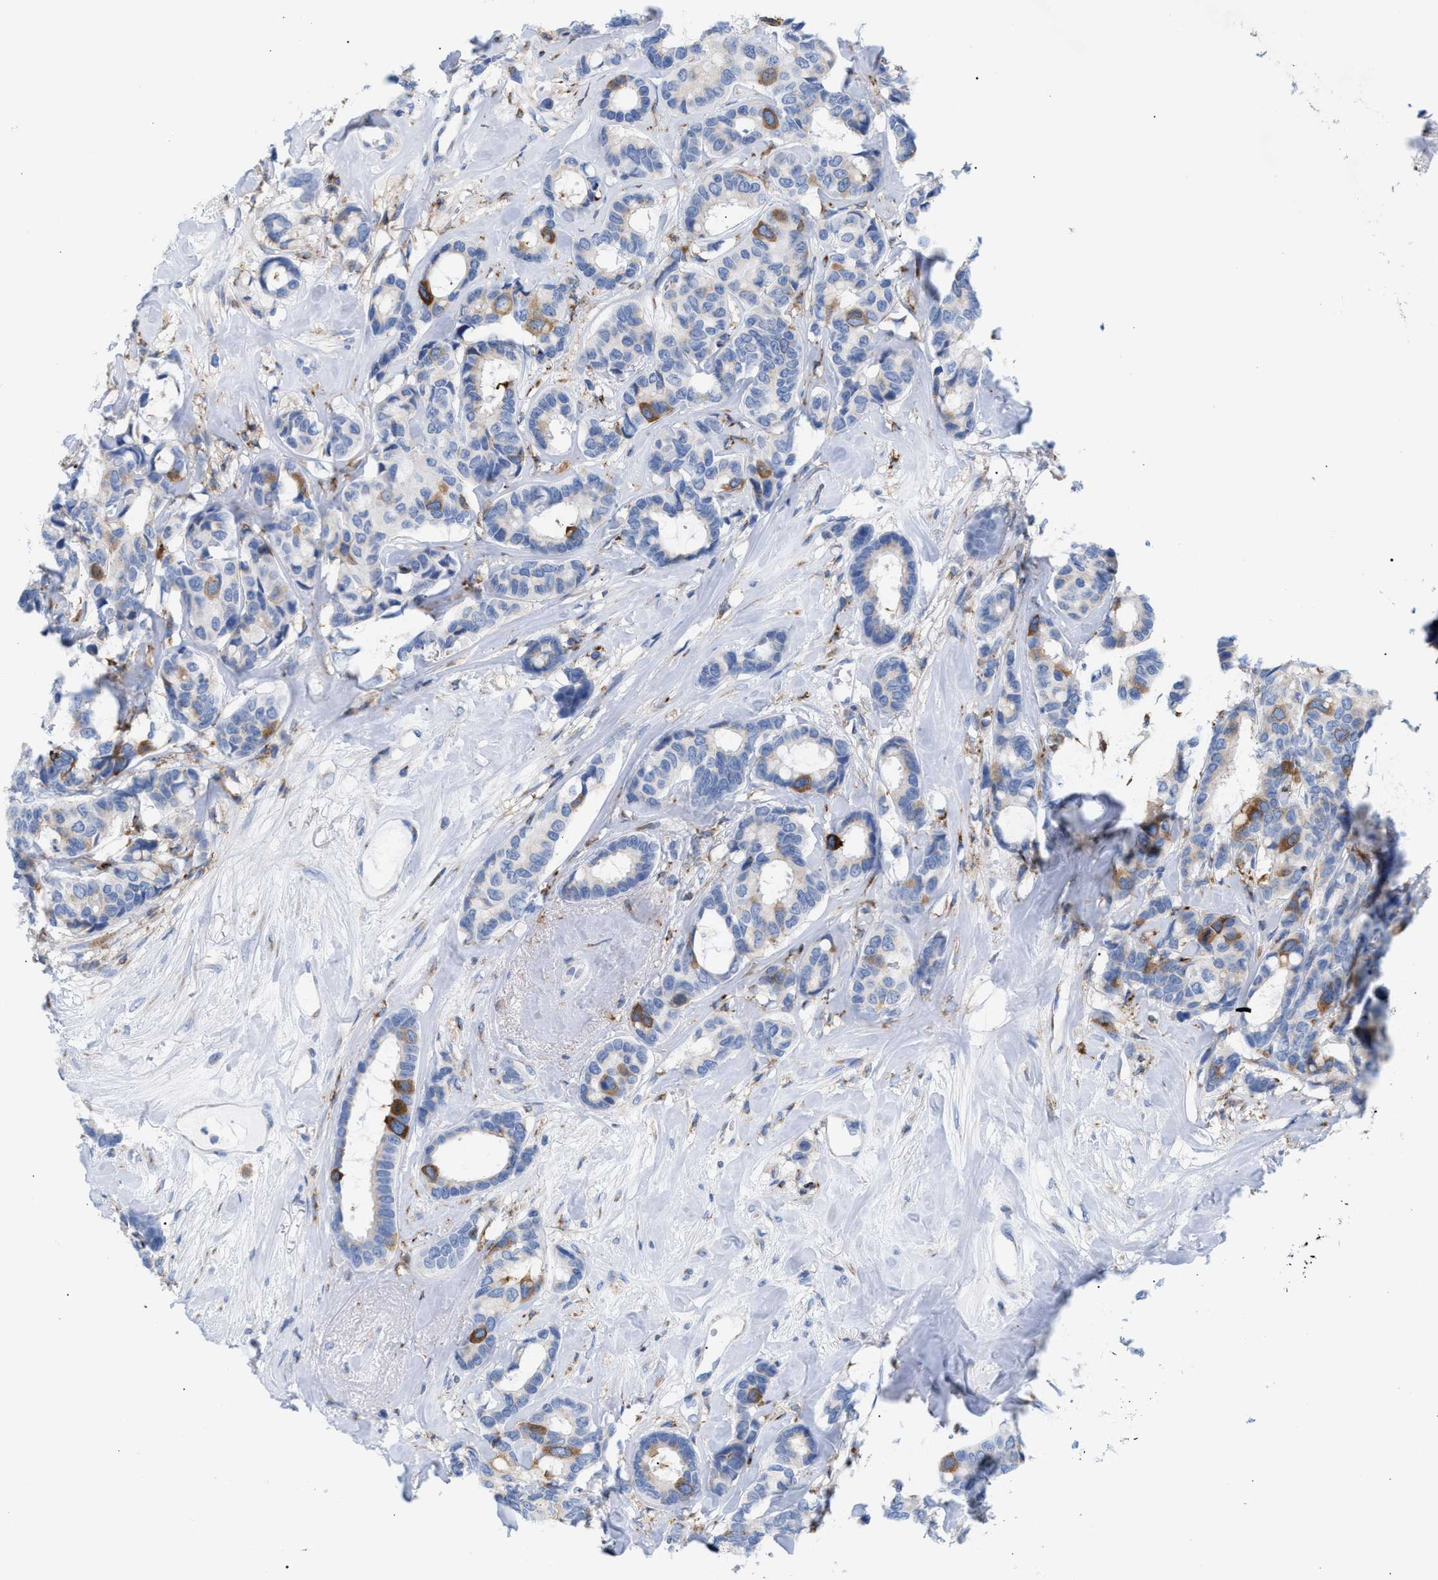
{"staining": {"intensity": "moderate", "quantity": "<25%", "location": "cytoplasmic/membranous"}, "tissue": "breast cancer", "cell_type": "Tumor cells", "image_type": "cancer", "snomed": [{"axis": "morphology", "description": "Duct carcinoma"}, {"axis": "topography", "description": "Breast"}], "caption": "IHC photomicrograph of neoplastic tissue: breast cancer (infiltrating ductal carcinoma) stained using IHC reveals low levels of moderate protein expression localized specifically in the cytoplasmic/membranous of tumor cells, appearing as a cytoplasmic/membranous brown color.", "gene": "TACC3", "patient": {"sex": "female", "age": 87}}